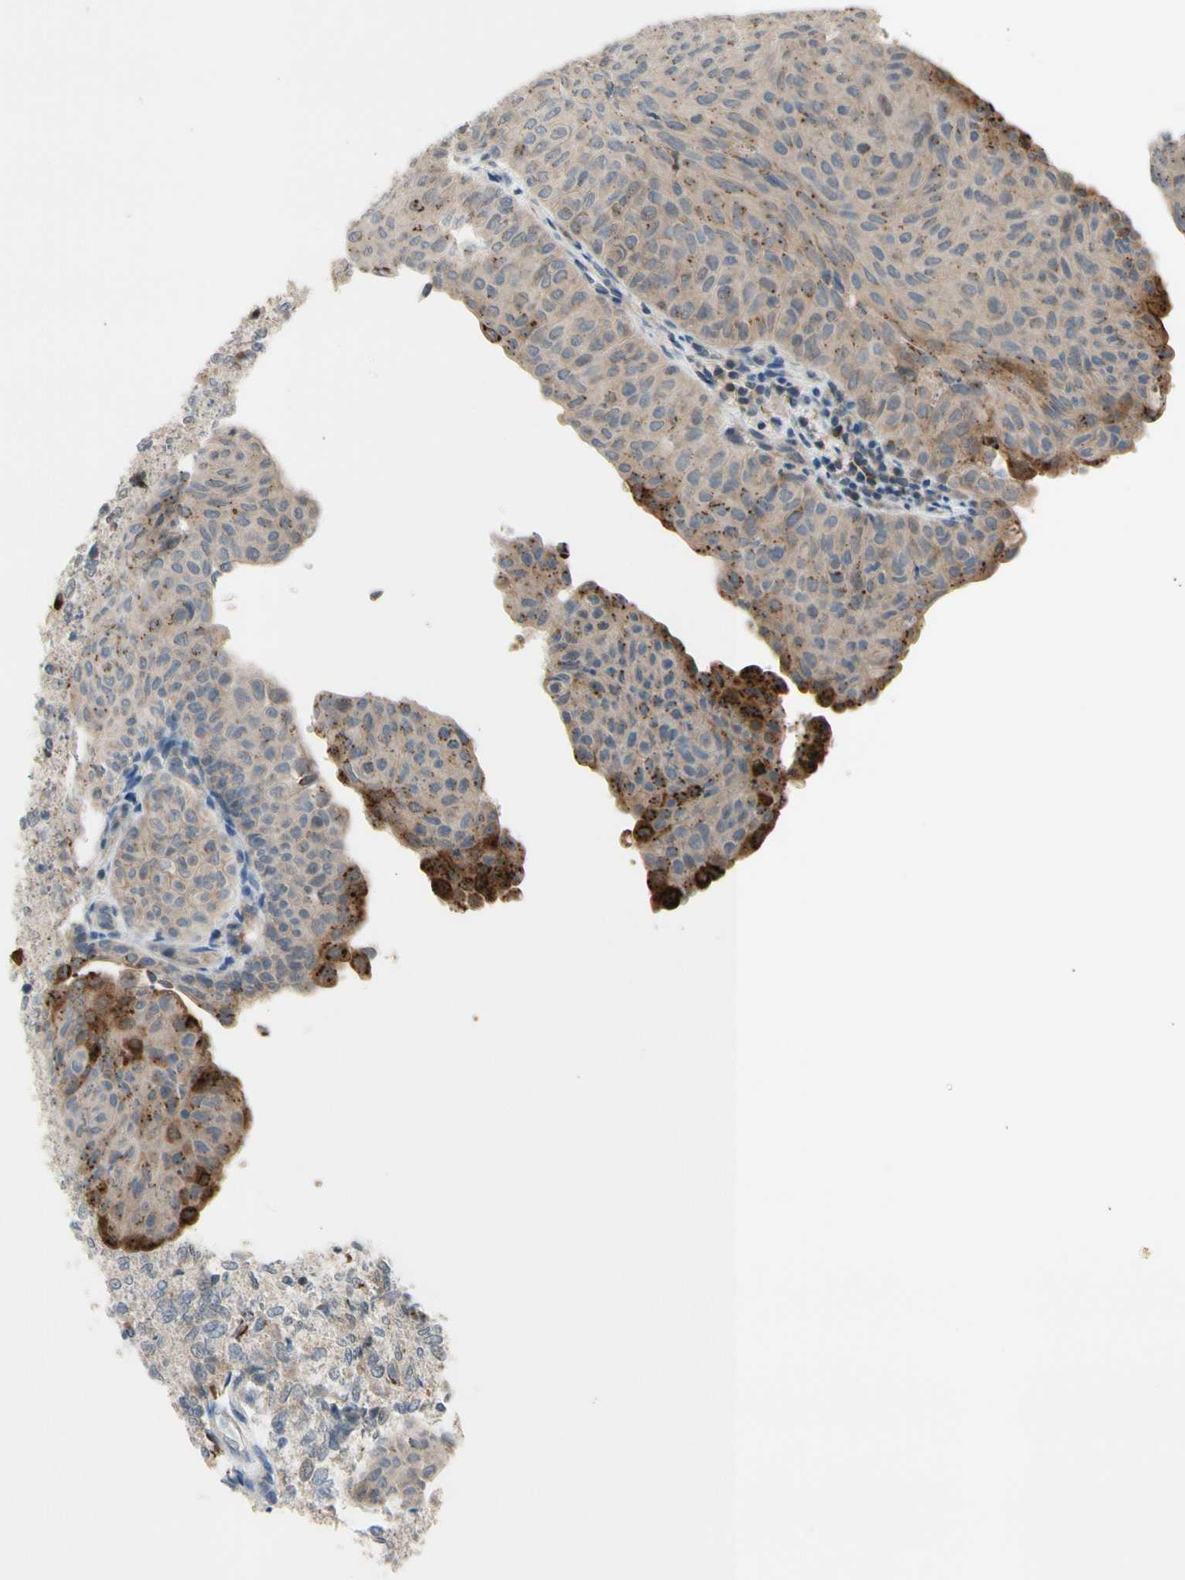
{"staining": {"intensity": "moderate", "quantity": "<25%", "location": "cytoplasmic/membranous"}, "tissue": "urothelial cancer", "cell_type": "Tumor cells", "image_type": "cancer", "snomed": [{"axis": "morphology", "description": "Urothelial carcinoma, Low grade"}, {"axis": "topography", "description": "Urinary bladder"}], "caption": "Immunohistochemistry image of neoplastic tissue: urothelial carcinoma (low-grade) stained using immunohistochemistry (IHC) shows low levels of moderate protein expression localized specifically in the cytoplasmic/membranous of tumor cells, appearing as a cytoplasmic/membranous brown color.", "gene": "GALNT5", "patient": {"sex": "male", "age": 78}}